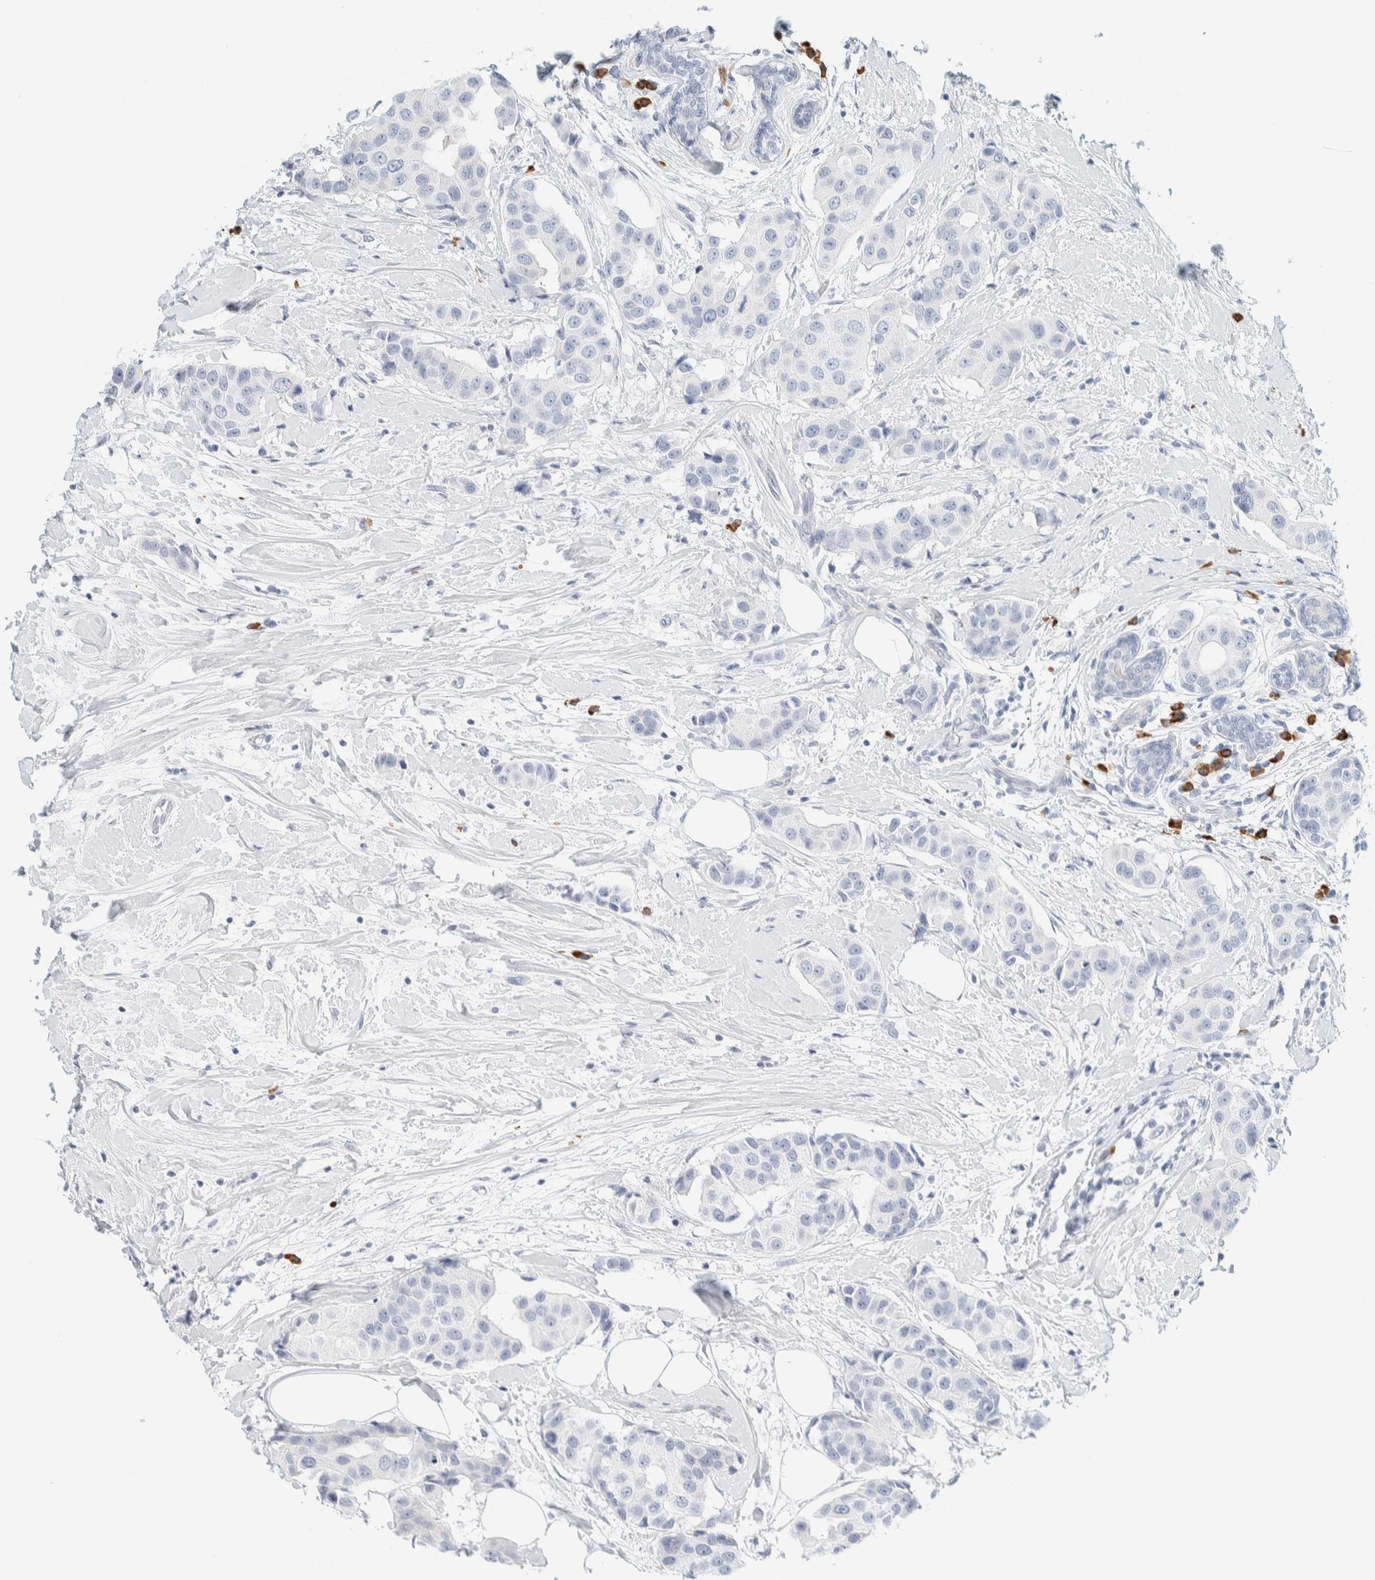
{"staining": {"intensity": "negative", "quantity": "none", "location": "none"}, "tissue": "breast cancer", "cell_type": "Tumor cells", "image_type": "cancer", "snomed": [{"axis": "morphology", "description": "Normal tissue, NOS"}, {"axis": "morphology", "description": "Duct carcinoma"}, {"axis": "topography", "description": "Breast"}], "caption": "High power microscopy photomicrograph of an immunohistochemistry photomicrograph of breast infiltrating ductal carcinoma, revealing no significant expression in tumor cells.", "gene": "ARHGAP27", "patient": {"sex": "female", "age": 39}}